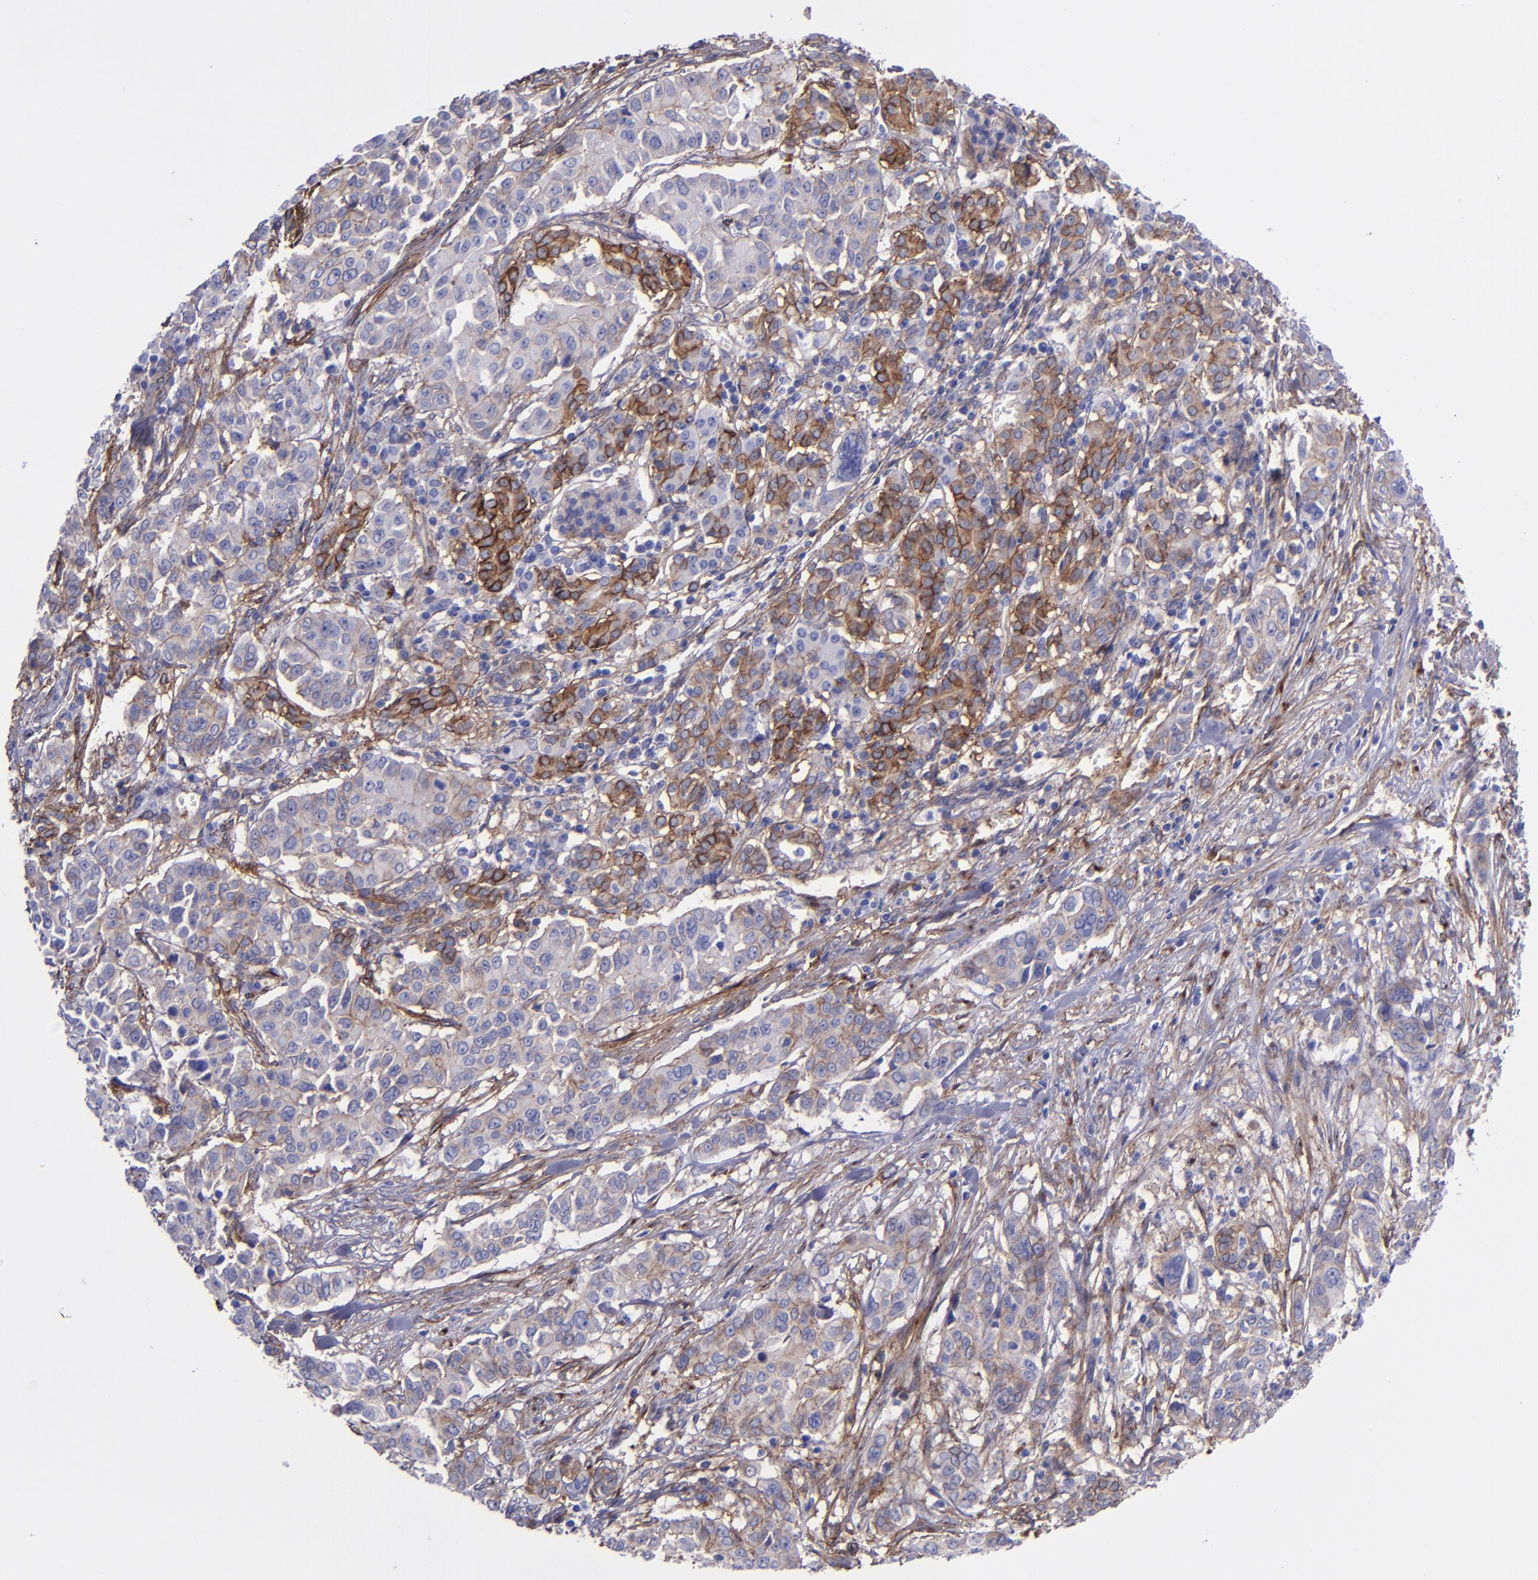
{"staining": {"intensity": "moderate", "quantity": "25%-75%", "location": "cytoplasmic/membranous"}, "tissue": "pancreatic cancer", "cell_type": "Tumor cells", "image_type": "cancer", "snomed": [{"axis": "morphology", "description": "Adenocarcinoma, NOS"}, {"axis": "topography", "description": "Pancreas"}], "caption": "A micrograph of pancreatic cancer stained for a protein displays moderate cytoplasmic/membranous brown staining in tumor cells. The staining was performed using DAB (3,3'-diaminobenzidine), with brown indicating positive protein expression. Nuclei are stained blue with hematoxylin.", "gene": "ITGAV", "patient": {"sex": "female", "age": 52}}